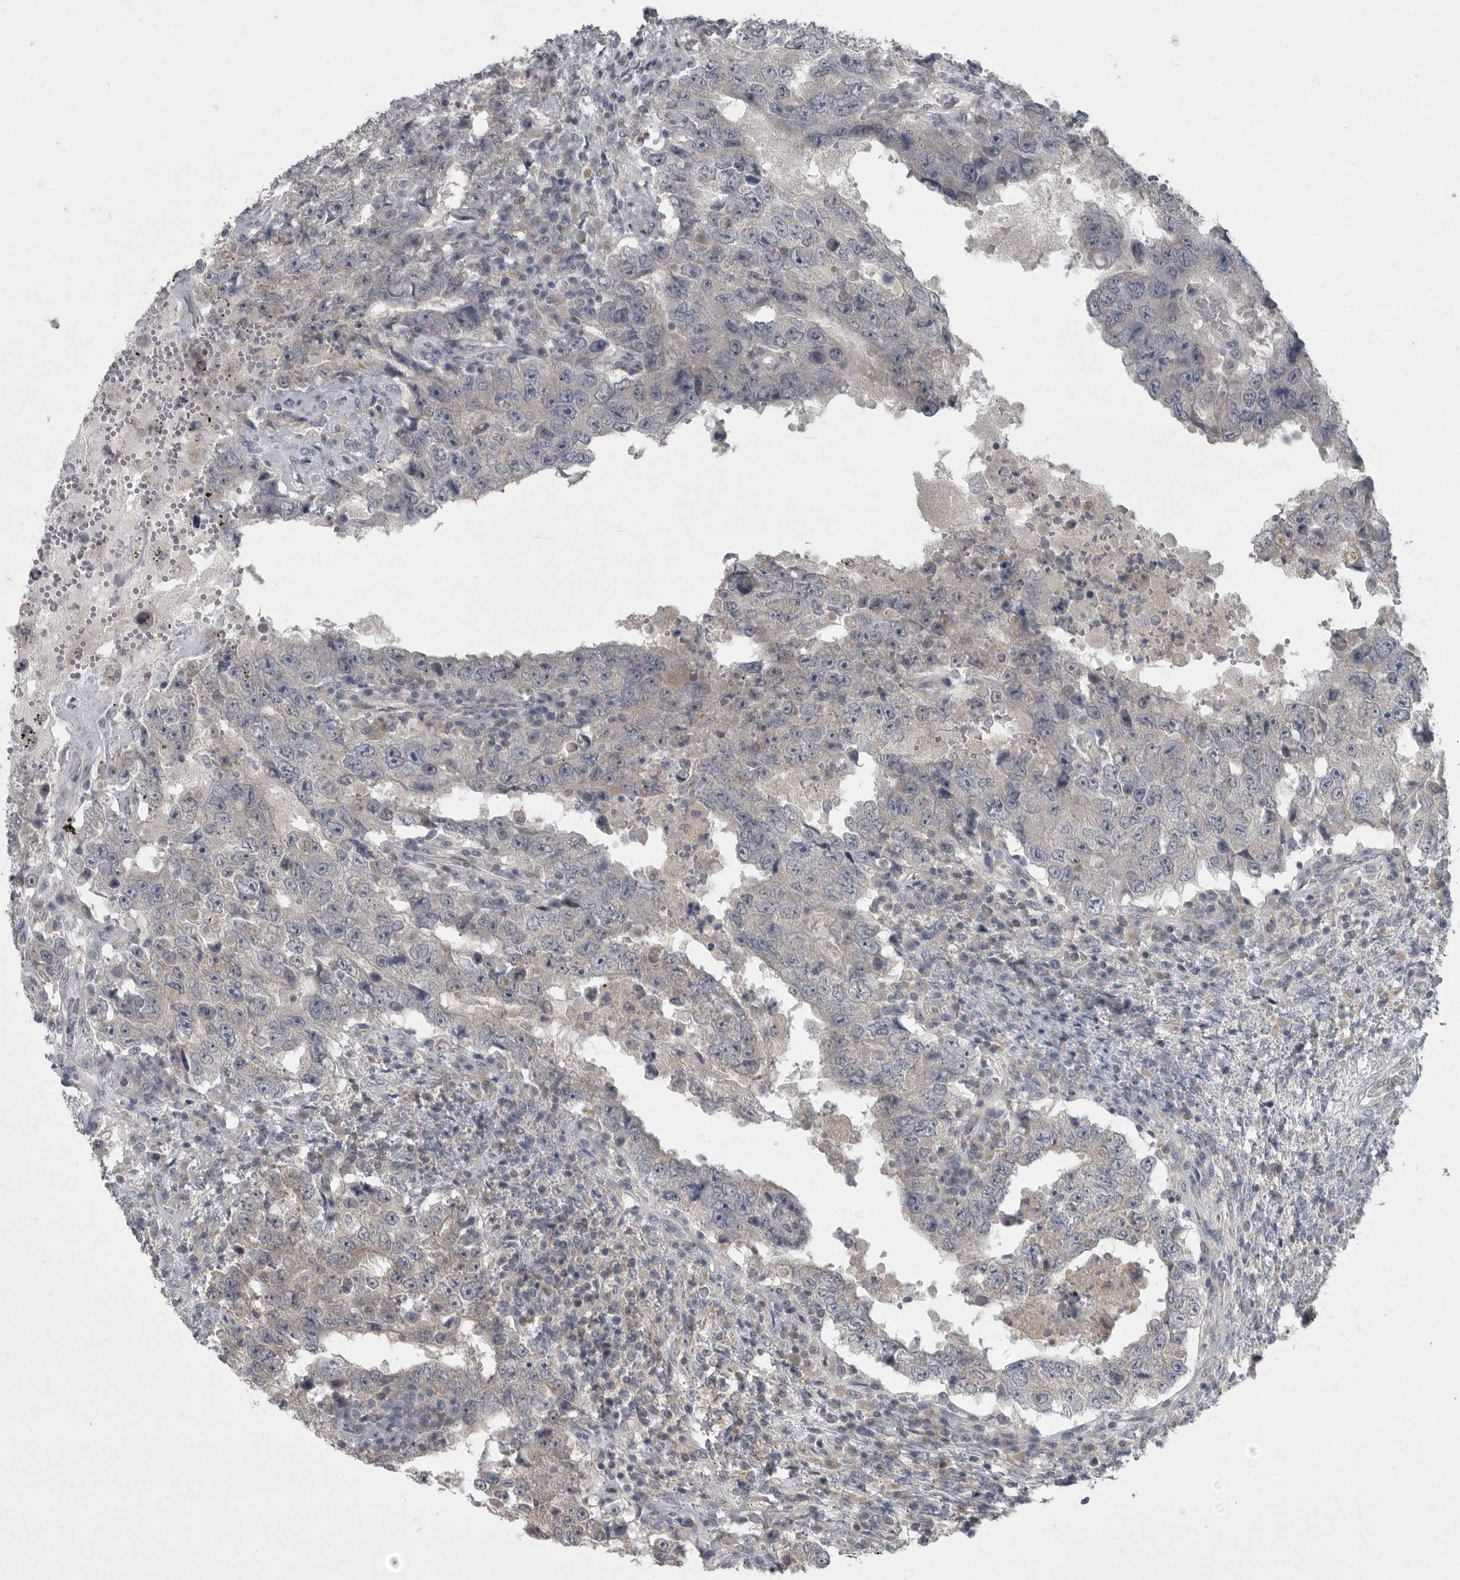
{"staining": {"intensity": "negative", "quantity": "none", "location": "none"}, "tissue": "testis cancer", "cell_type": "Tumor cells", "image_type": "cancer", "snomed": [{"axis": "morphology", "description": "Carcinoma, Embryonal, NOS"}, {"axis": "topography", "description": "Testis"}], "caption": "Tumor cells are negative for protein expression in human testis cancer (embryonal carcinoma).", "gene": "PHF13", "patient": {"sex": "male", "age": 26}}